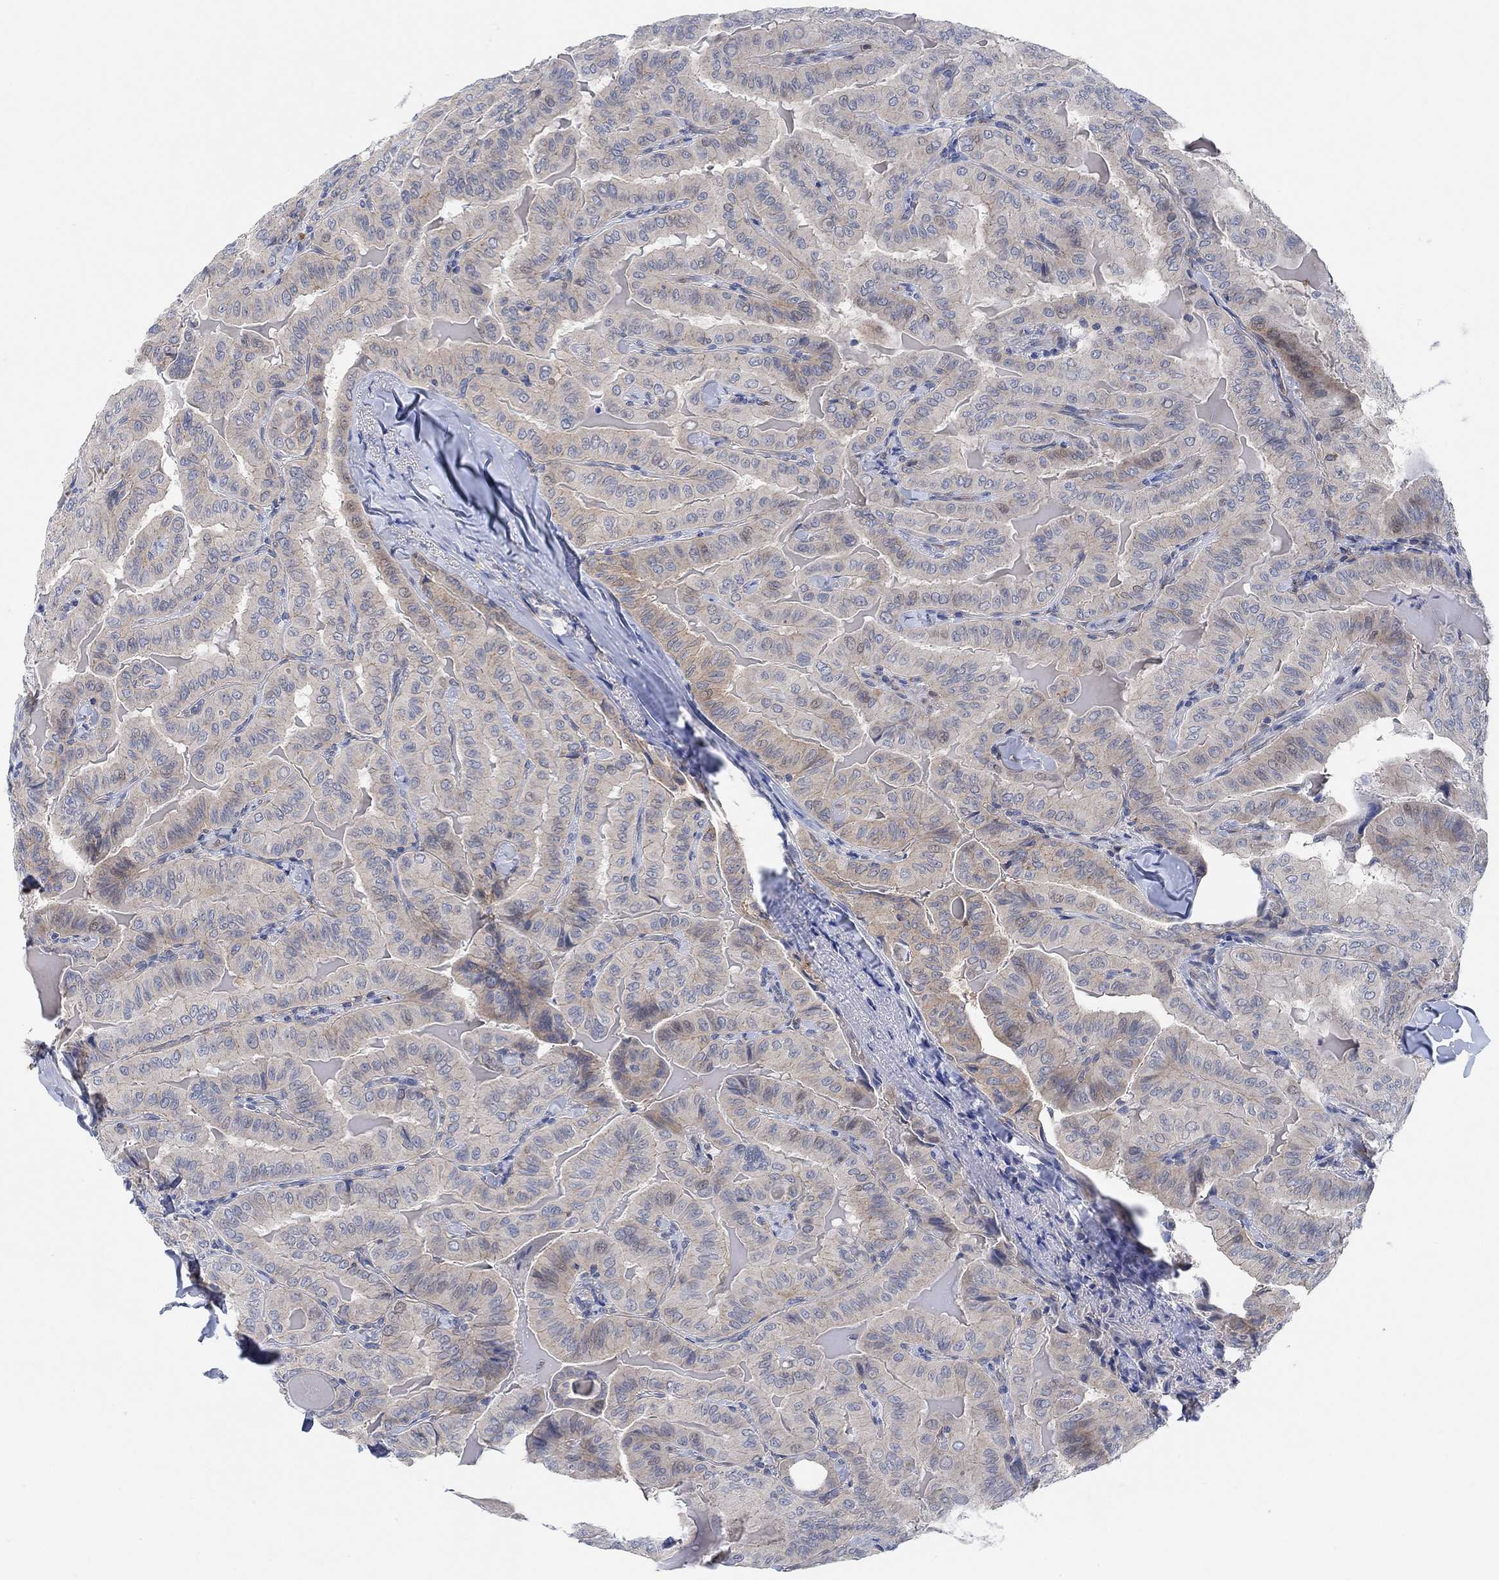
{"staining": {"intensity": "moderate", "quantity": "<25%", "location": "cytoplasmic/membranous"}, "tissue": "thyroid cancer", "cell_type": "Tumor cells", "image_type": "cancer", "snomed": [{"axis": "morphology", "description": "Papillary adenocarcinoma, NOS"}, {"axis": "topography", "description": "Thyroid gland"}], "caption": "Immunohistochemistry micrograph of neoplastic tissue: papillary adenocarcinoma (thyroid) stained using IHC reveals low levels of moderate protein expression localized specifically in the cytoplasmic/membranous of tumor cells, appearing as a cytoplasmic/membranous brown color.", "gene": "PMFBP1", "patient": {"sex": "female", "age": 68}}